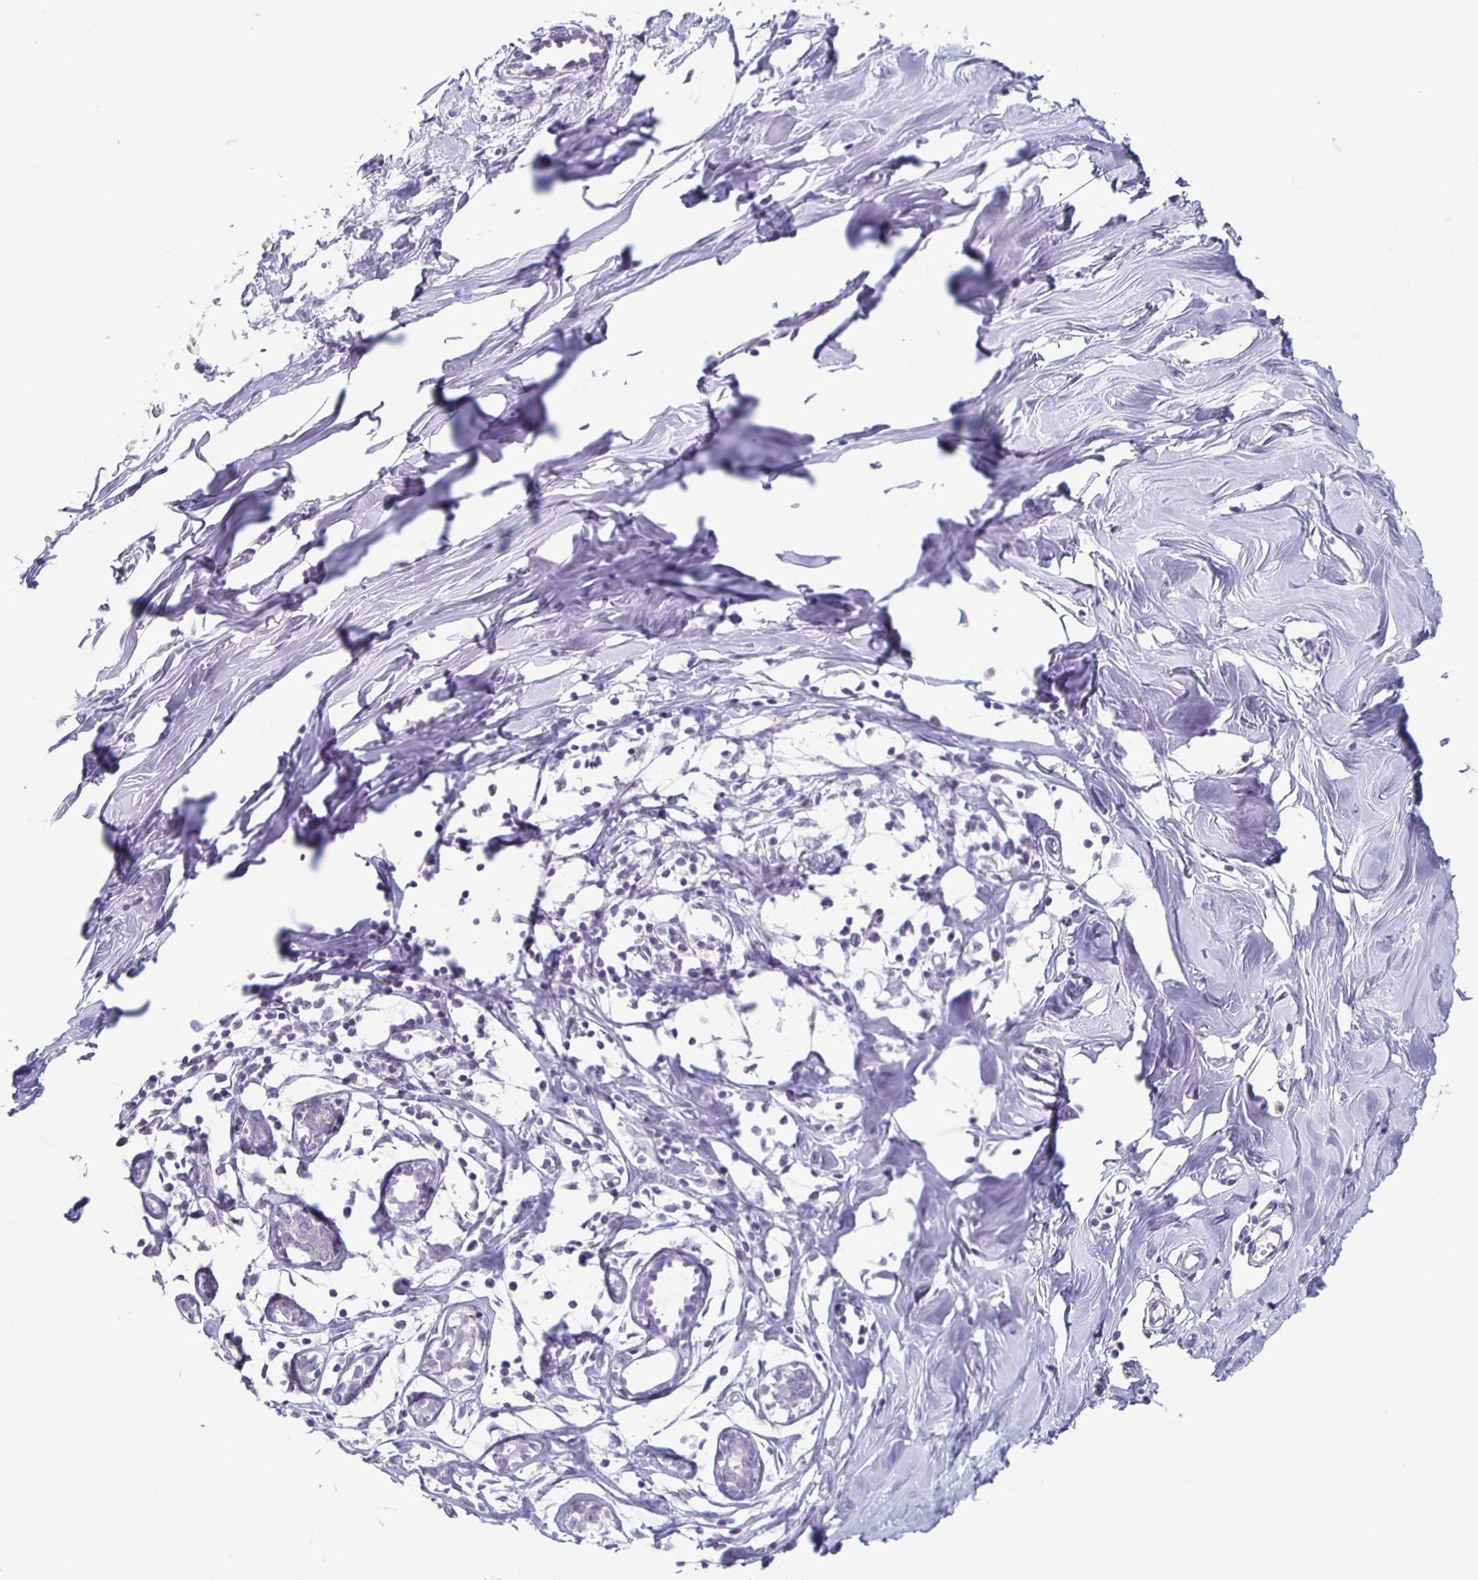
{"staining": {"intensity": "negative", "quantity": "none", "location": "none"}, "tissue": "breast", "cell_type": "Adipocytes", "image_type": "normal", "snomed": [{"axis": "morphology", "description": "Normal tissue, NOS"}, {"axis": "topography", "description": "Breast"}], "caption": "This micrograph is of benign breast stained with IHC to label a protein in brown with the nuclei are counter-stained blue. There is no positivity in adipocytes.", "gene": "TPPP", "patient": {"sex": "female", "age": 27}}